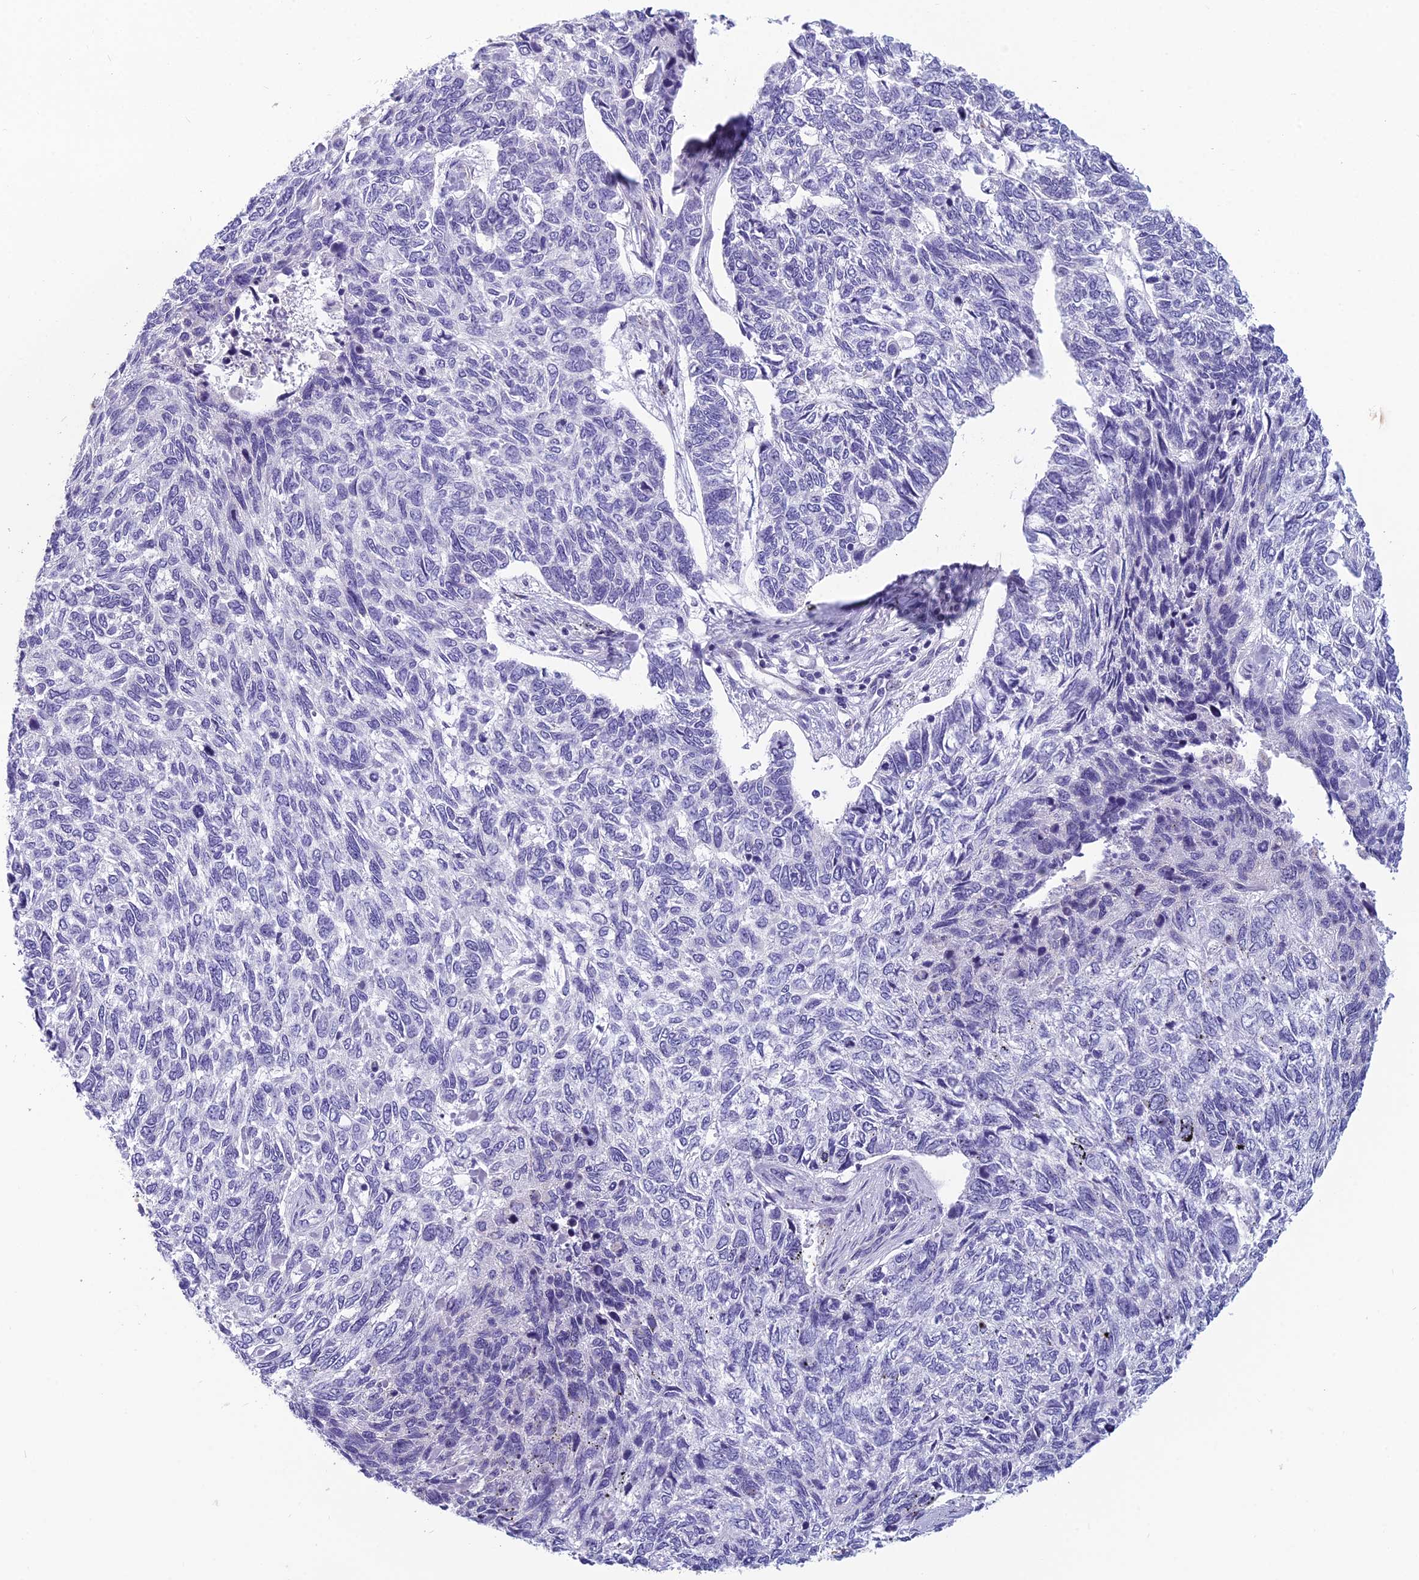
{"staining": {"intensity": "negative", "quantity": "none", "location": "none"}, "tissue": "skin cancer", "cell_type": "Tumor cells", "image_type": "cancer", "snomed": [{"axis": "morphology", "description": "Basal cell carcinoma"}, {"axis": "topography", "description": "Skin"}], "caption": "Immunohistochemistry image of neoplastic tissue: human skin cancer (basal cell carcinoma) stained with DAB (3,3'-diaminobenzidine) demonstrates no significant protein staining in tumor cells. (DAB (3,3'-diaminobenzidine) IHC visualized using brightfield microscopy, high magnification).", "gene": "RBM41", "patient": {"sex": "female", "age": 65}}